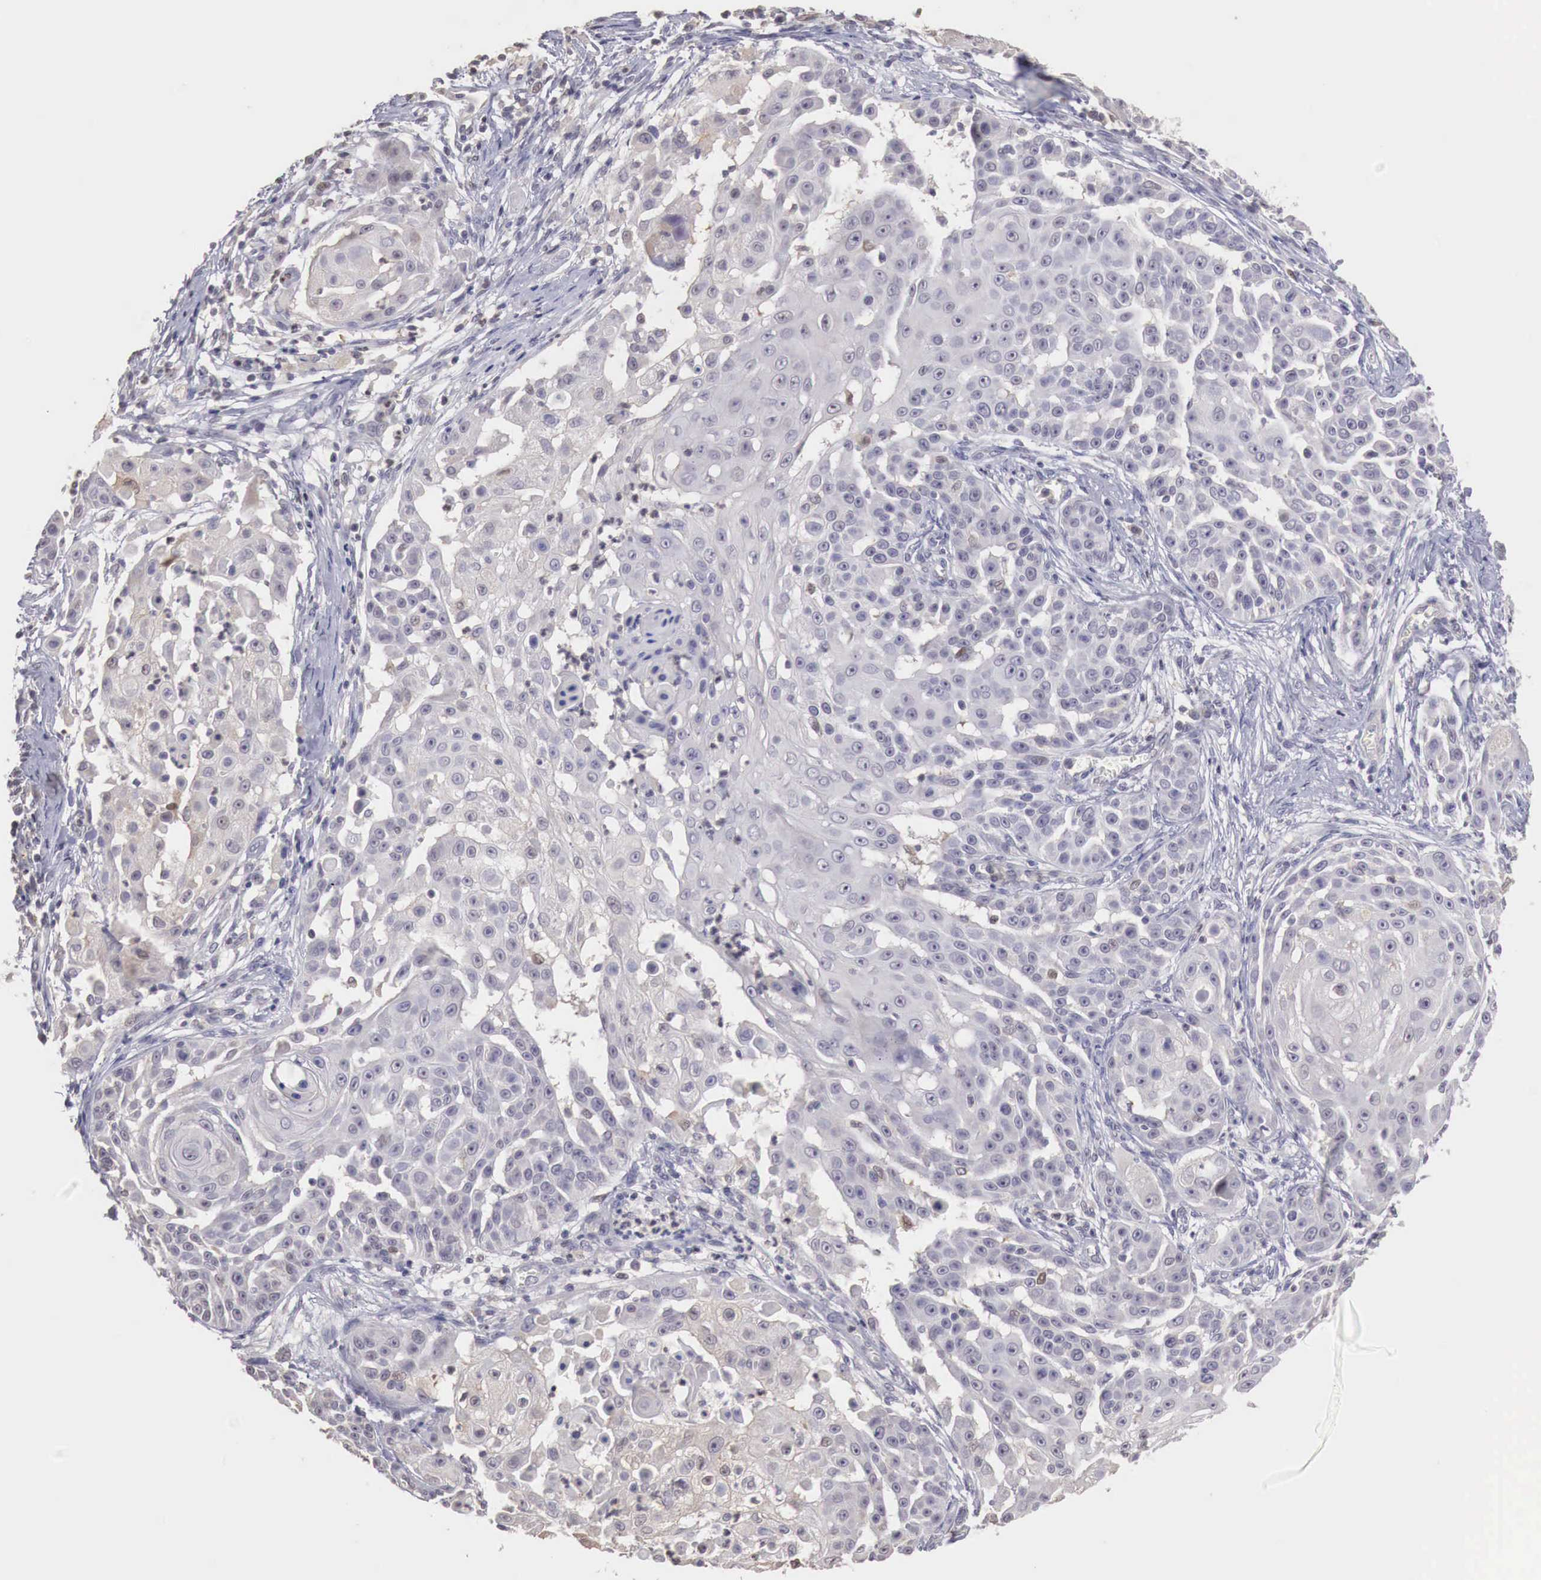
{"staining": {"intensity": "negative", "quantity": "none", "location": "none"}, "tissue": "skin cancer", "cell_type": "Tumor cells", "image_type": "cancer", "snomed": [{"axis": "morphology", "description": "Squamous cell carcinoma, NOS"}, {"axis": "topography", "description": "Skin"}], "caption": "This photomicrograph is of skin squamous cell carcinoma stained with immunohistochemistry (IHC) to label a protein in brown with the nuclei are counter-stained blue. There is no staining in tumor cells.", "gene": "TBC1D9", "patient": {"sex": "female", "age": 57}}